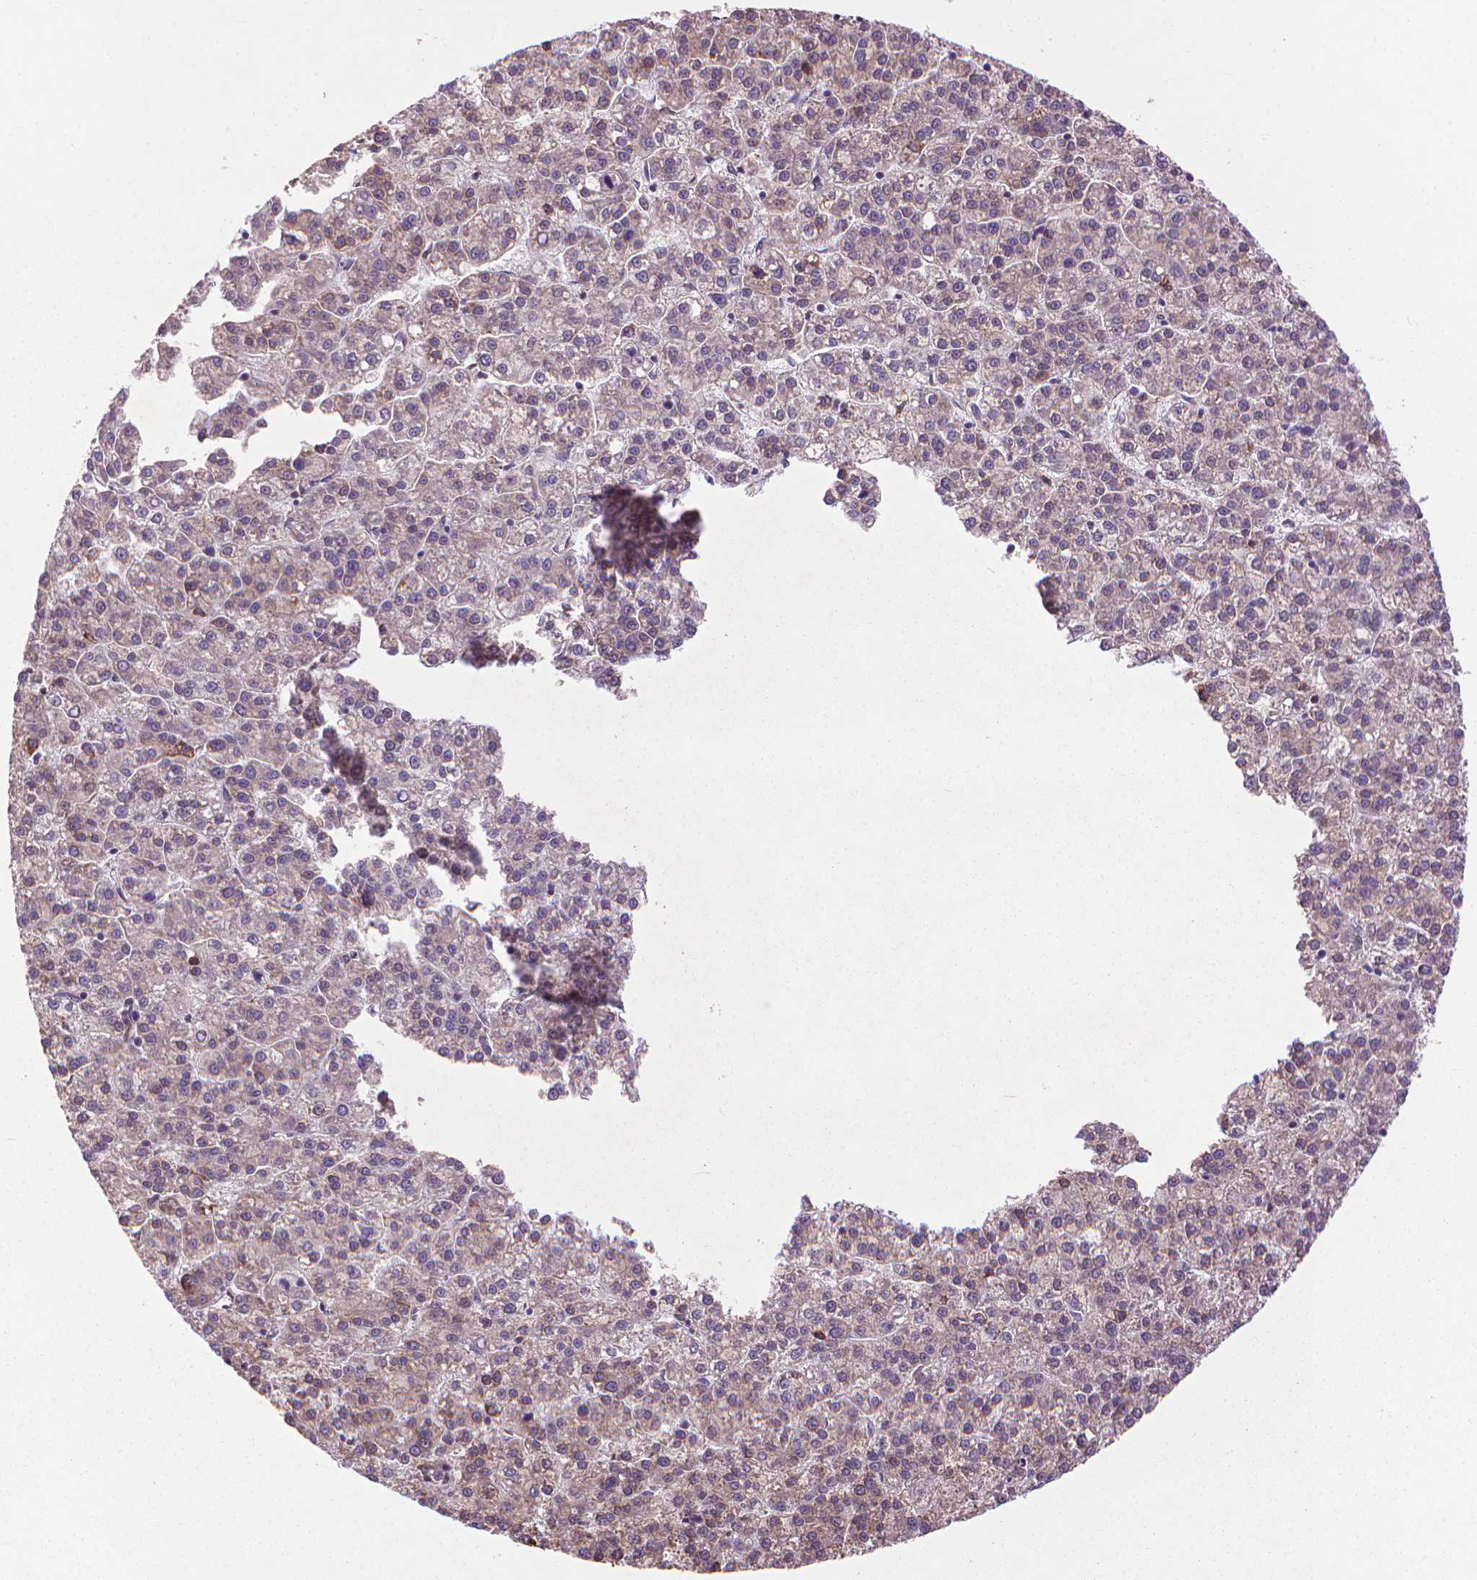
{"staining": {"intensity": "moderate", "quantity": "25%-75%", "location": "cytoplasmic/membranous"}, "tissue": "liver cancer", "cell_type": "Tumor cells", "image_type": "cancer", "snomed": [{"axis": "morphology", "description": "Carcinoma, Hepatocellular, NOS"}, {"axis": "topography", "description": "Liver"}], "caption": "Moderate cytoplasmic/membranous staining is identified in about 25%-75% of tumor cells in hepatocellular carcinoma (liver).", "gene": "MYH14", "patient": {"sex": "female", "age": 58}}